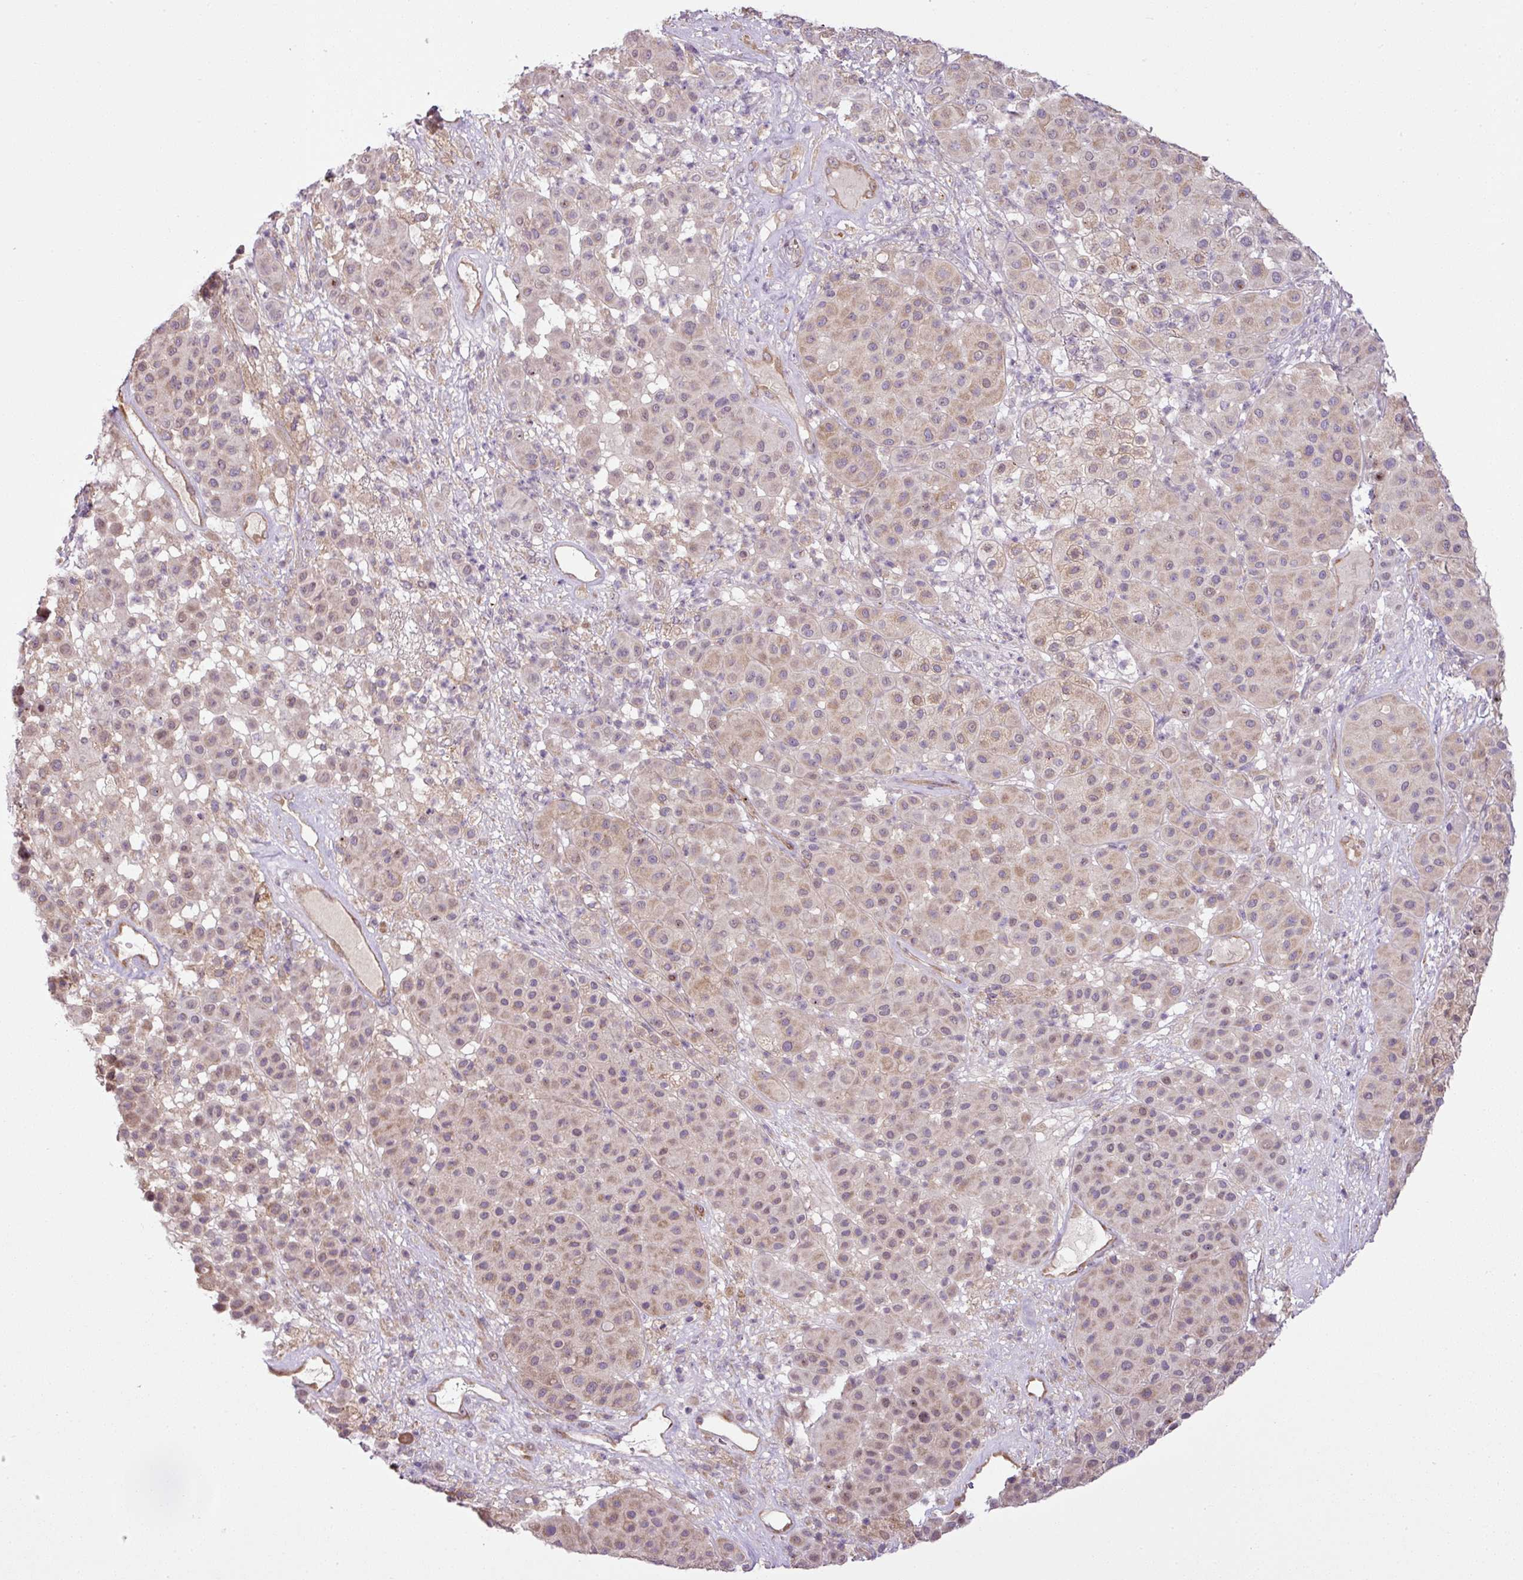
{"staining": {"intensity": "weak", "quantity": "25%-75%", "location": "cytoplasmic/membranous,nuclear"}, "tissue": "melanoma", "cell_type": "Tumor cells", "image_type": "cancer", "snomed": [{"axis": "morphology", "description": "Malignant melanoma, Metastatic site"}, {"axis": "topography", "description": "Smooth muscle"}], "caption": "Protein staining reveals weak cytoplasmic/membranous and nuclear positivity in about 25%-75% of tumor cells in melanoma.", "gene": "COX18", "patient": {"sex": "male", "age": 41}}